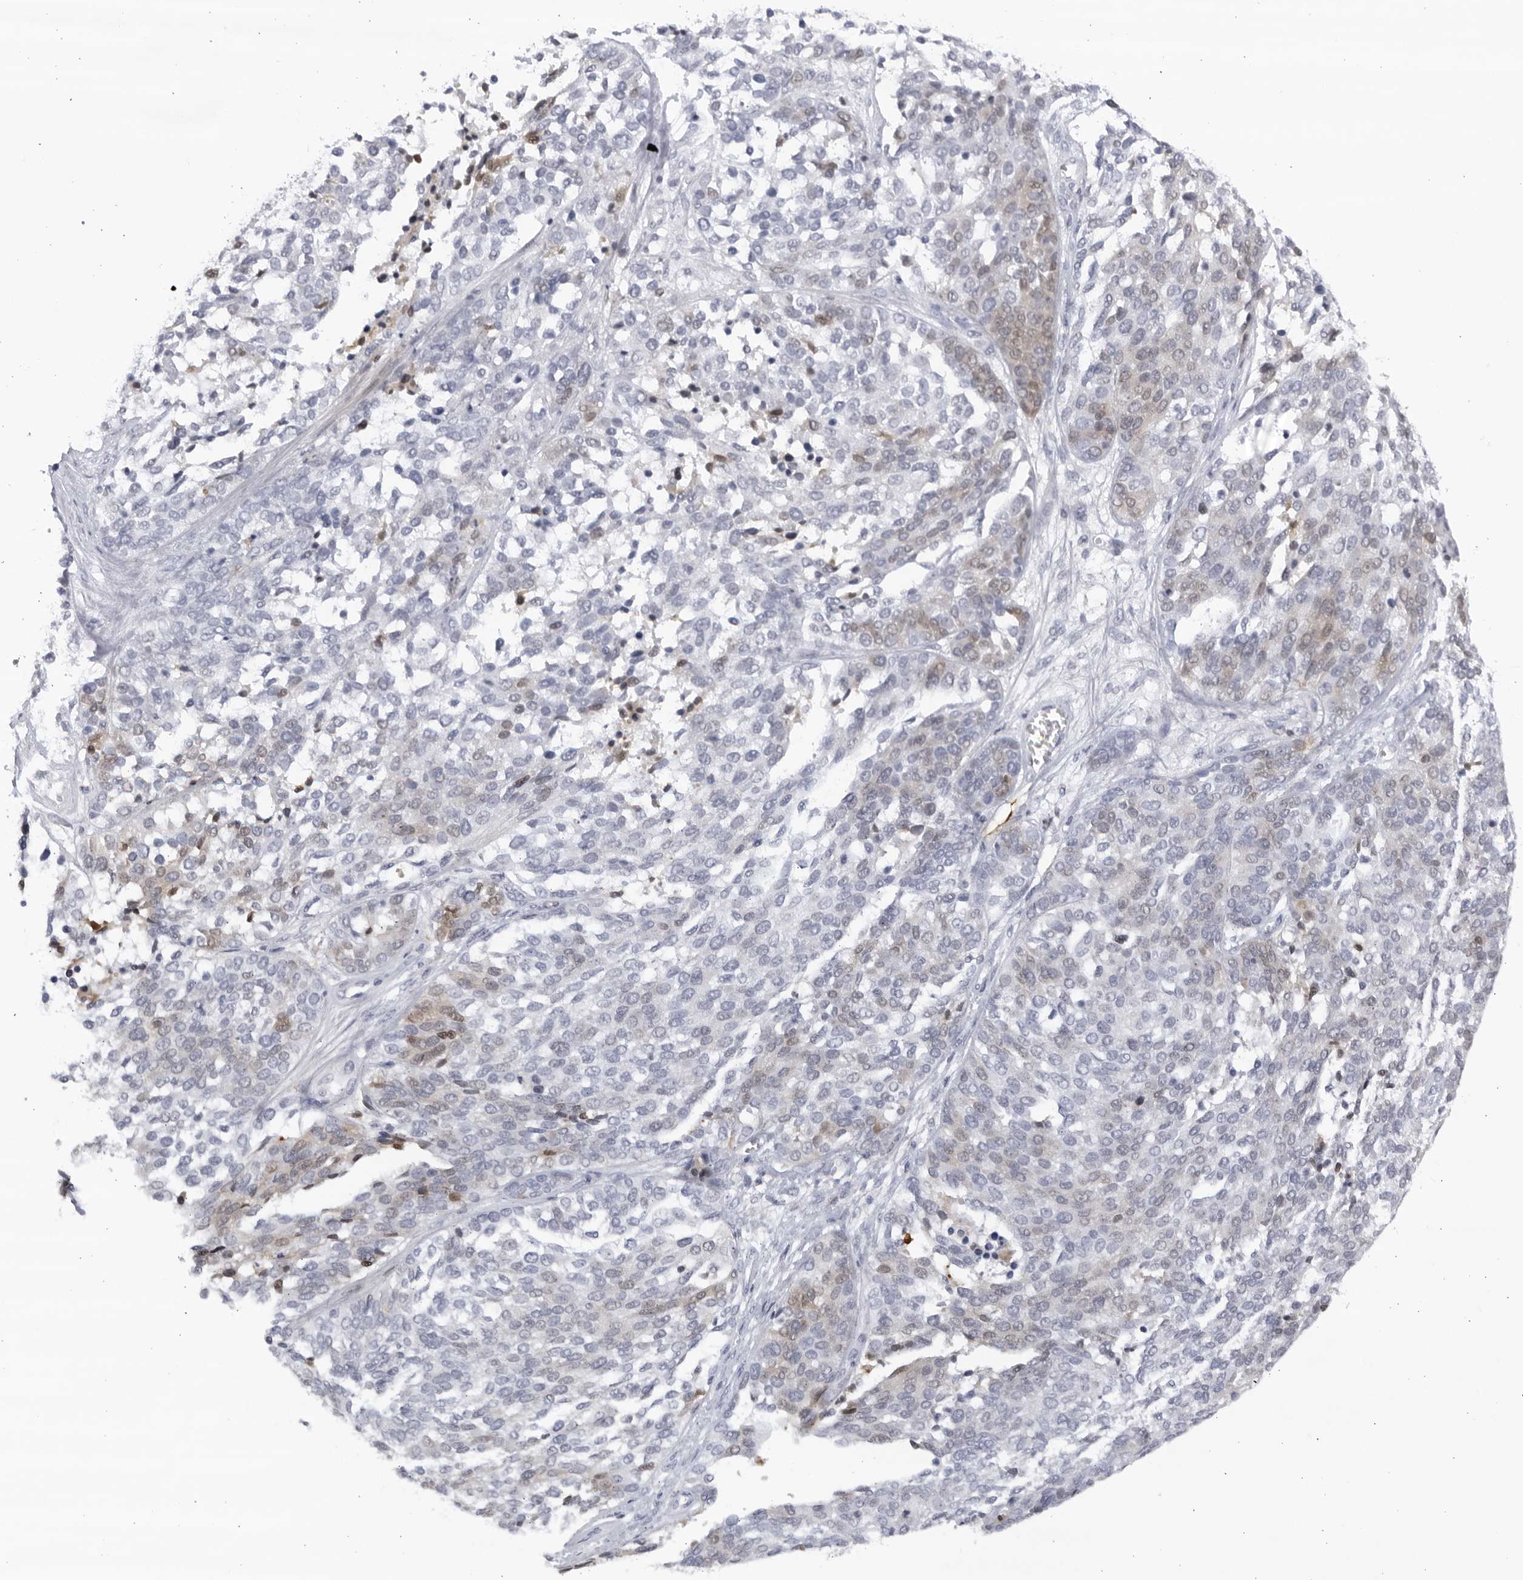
{"staining": {"intensity": "weak", "quantity": "<25%", "location": "cytoplasmic/membranous,nuclear"}, "tissue": "ovarian cancer", "cell_type": "Tumor cells", "image_type": "cancer", "snomed": [{"axis": "morphology", "description": "Cystadenocarcinoma, serous, NOS"}, {"axis": "topography", "description": "Ovary"}], "caption": "Micrograph shows no significant protein expression in tumor cells of ovarian serous cystadenocarcinoma.", "gene": "CNBD1", "patient": {"sex": "female", "age": 44}}